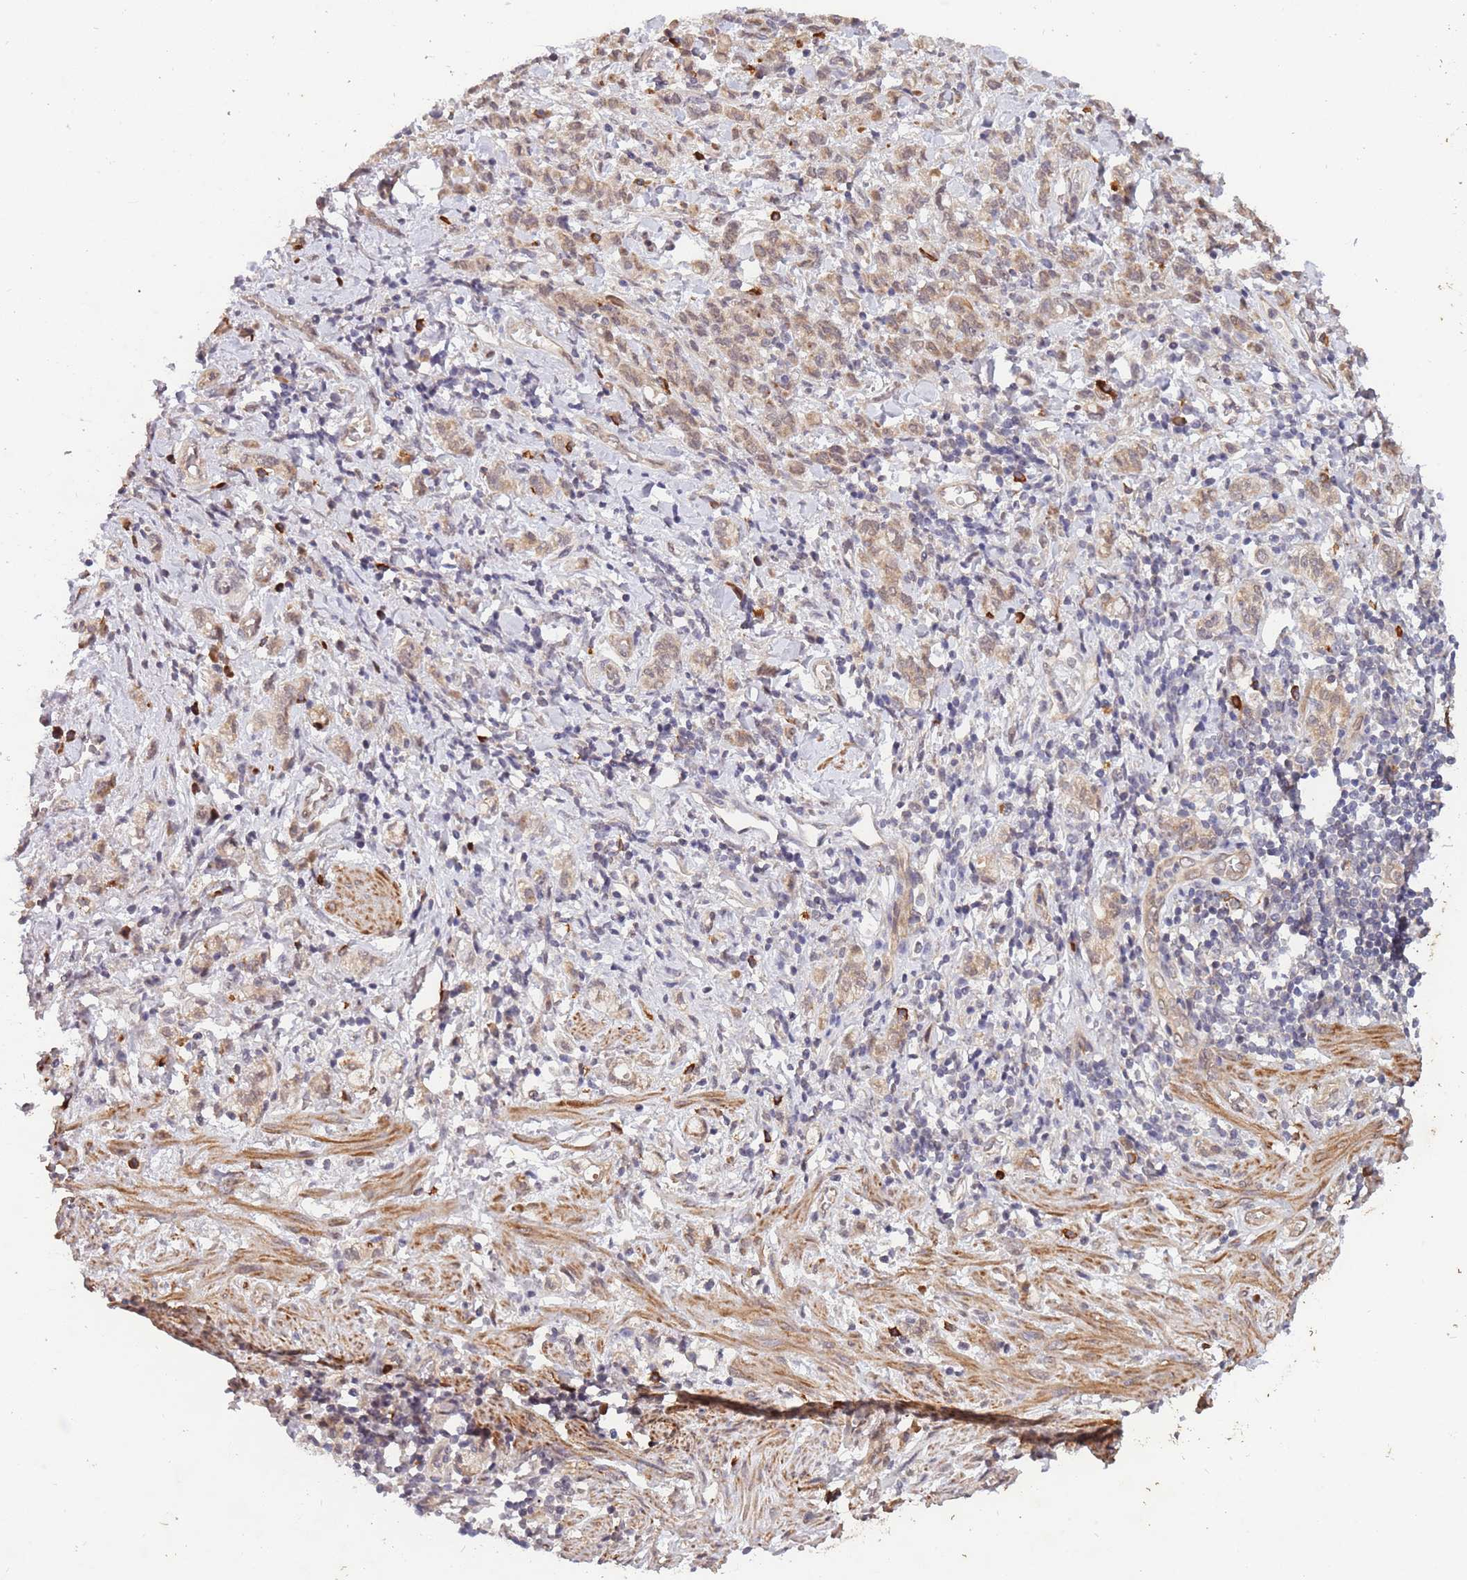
{"staining": {"intensity": "weak", "quantity": ">75%", "location": "cytoplasmic/membranous"}, "tissue": "stomach cancer", "cell_type": "Tumor cells", "image_type": "cancer", "snomed": [{"axis": "morphology", "description": "Adenocarcinoma, NOS"}, {"axis": "topography", "description": "Stomach"}], "caption": "Adenocarcinoma (stomach) stained with immunohistochemistry (IHC) exhibits weak cytoplasmic/membranous expression in about >75% of tumor cells.", "gene": "SMC6", "patient": {"sex": "male", "age": 77}}